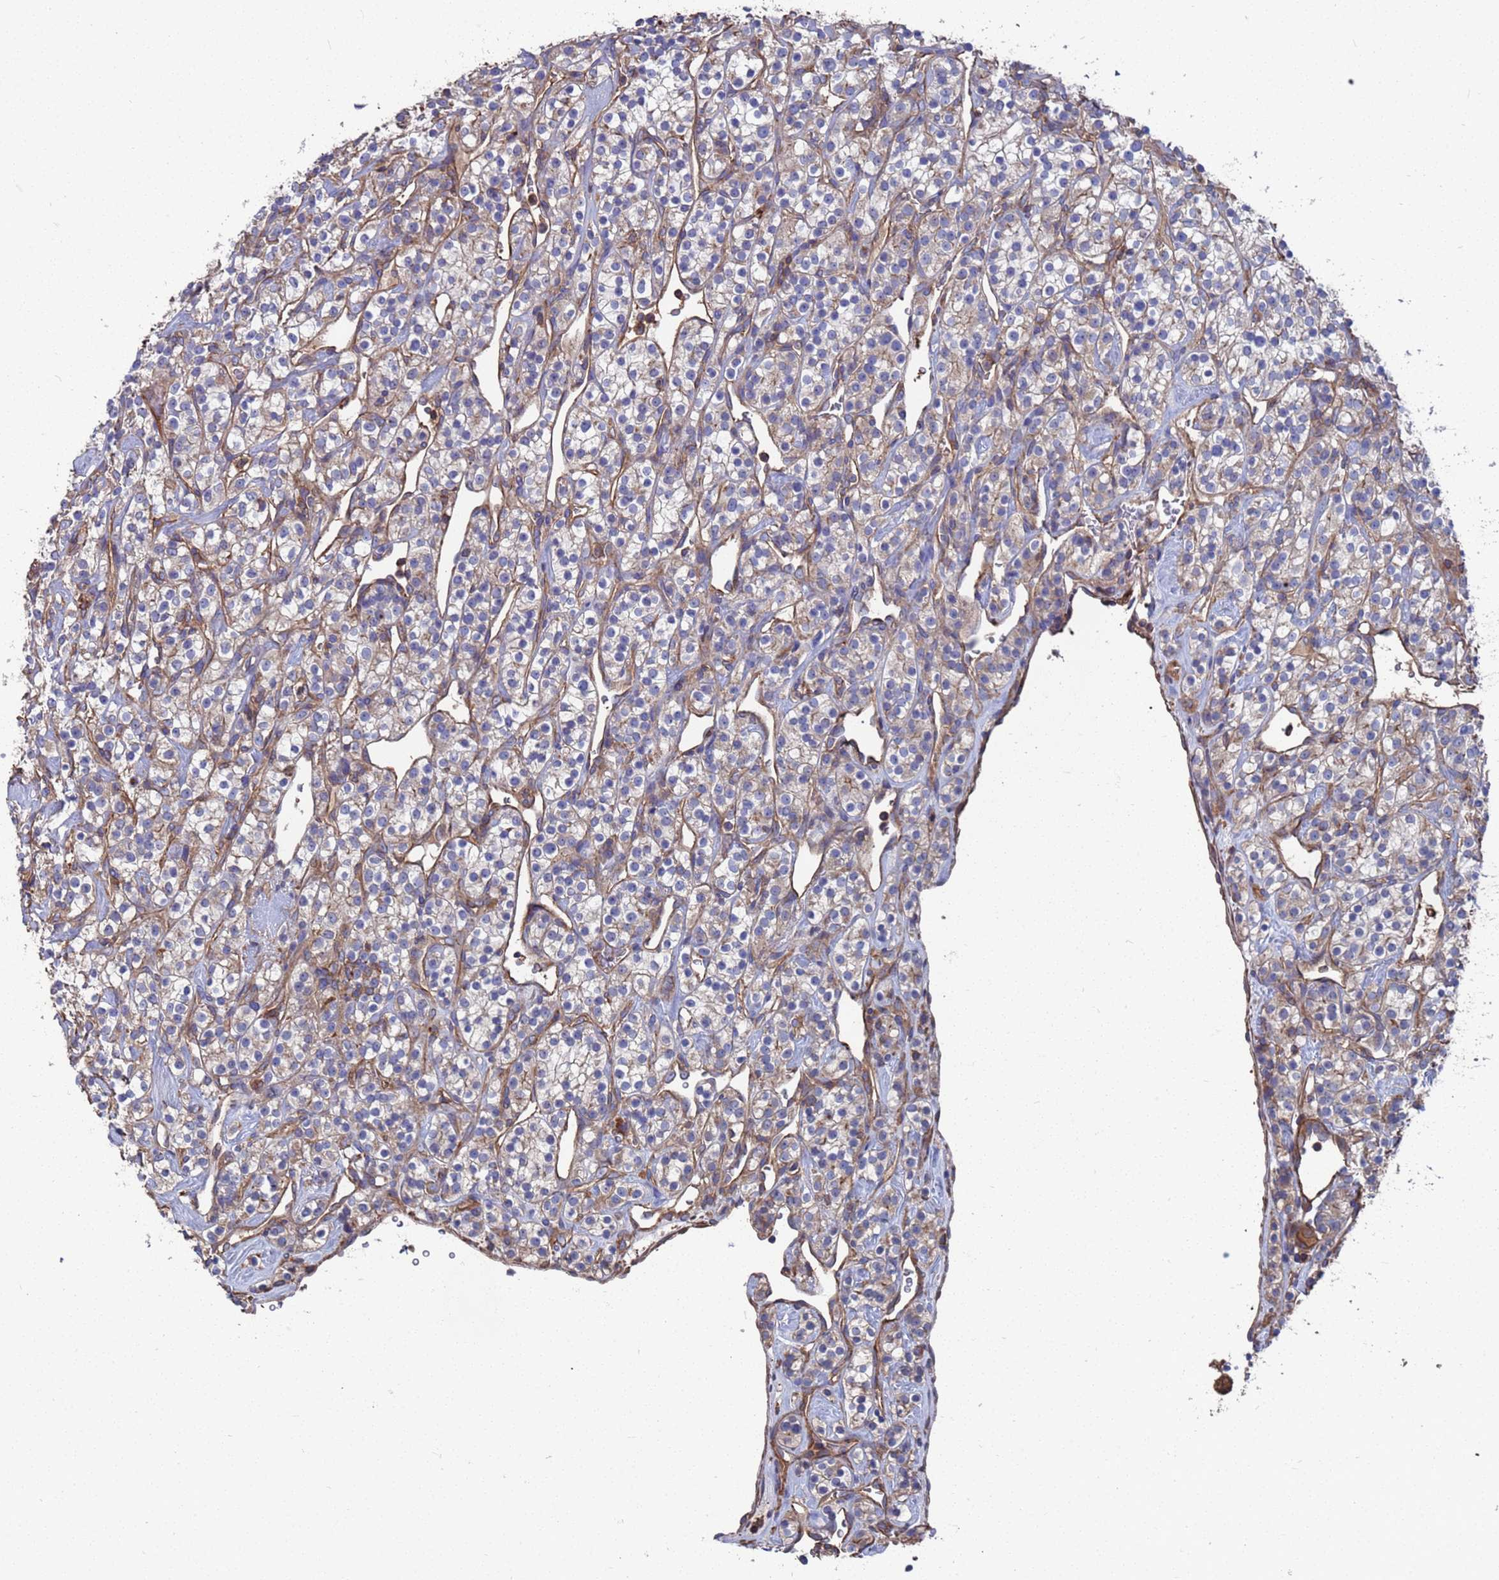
{"staining": {"intensity": "weak", "quantity": "<25%", "location": "cytoplasmic/membranous"}, "tissue": "renal cancer", "cell_type": "Tumor cells", "image_type": "cancer", "snomed": [{"axis": "morphology", "description": "Adenocarcinoma, NOS"}, {"axis": "topography", "description": "Kidney"}], "caption": "Immunohistochemistry of human adenocarcinoma (renal) reveals no expression in tumor cells. (DAB IHC, high magnification).", "gene": "PYCR1", "patient": {"sex": "male", "age": 77}}